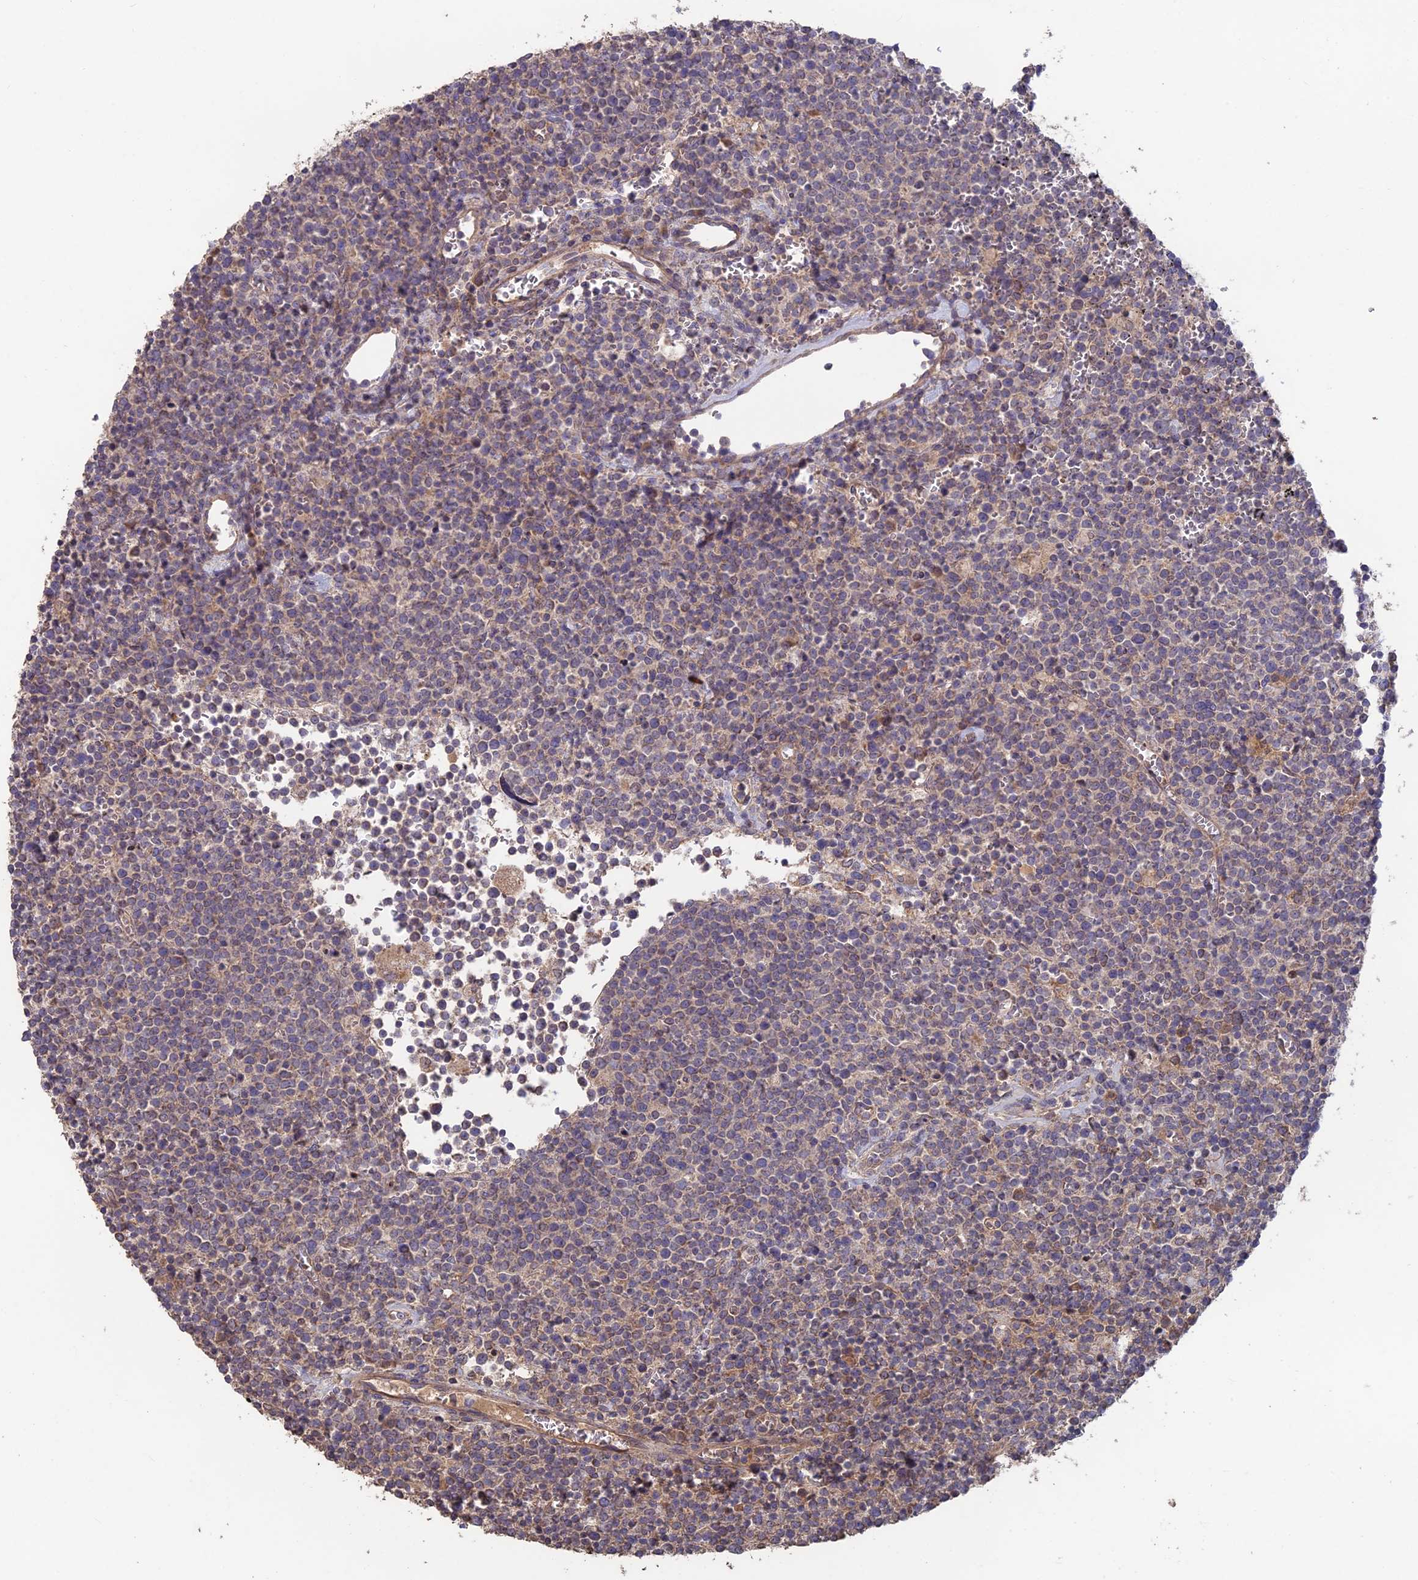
{"staining": {"intensity": "weak", "quantity": "<25%", "location": "cytoplasmic/membranous"}, "tissue": "lymphoma", "cell_type": "Tumor cells", "image_type": "cancer", "snomed": [{"axis": "morphology", "description": "Malignant lymphoma, non-Hodgkin's type, High grade"}, {"axis": "topography", "description": "Lymph node"}], "caption": "This is a histopathology image of immunohistochemistry staining of high-grade malignant lymphoma, non-Hodgkin's type, which shows no expression in tumor cells.", "gene": "SHISA5", "patient": {"sex": "male", "age": 61}}